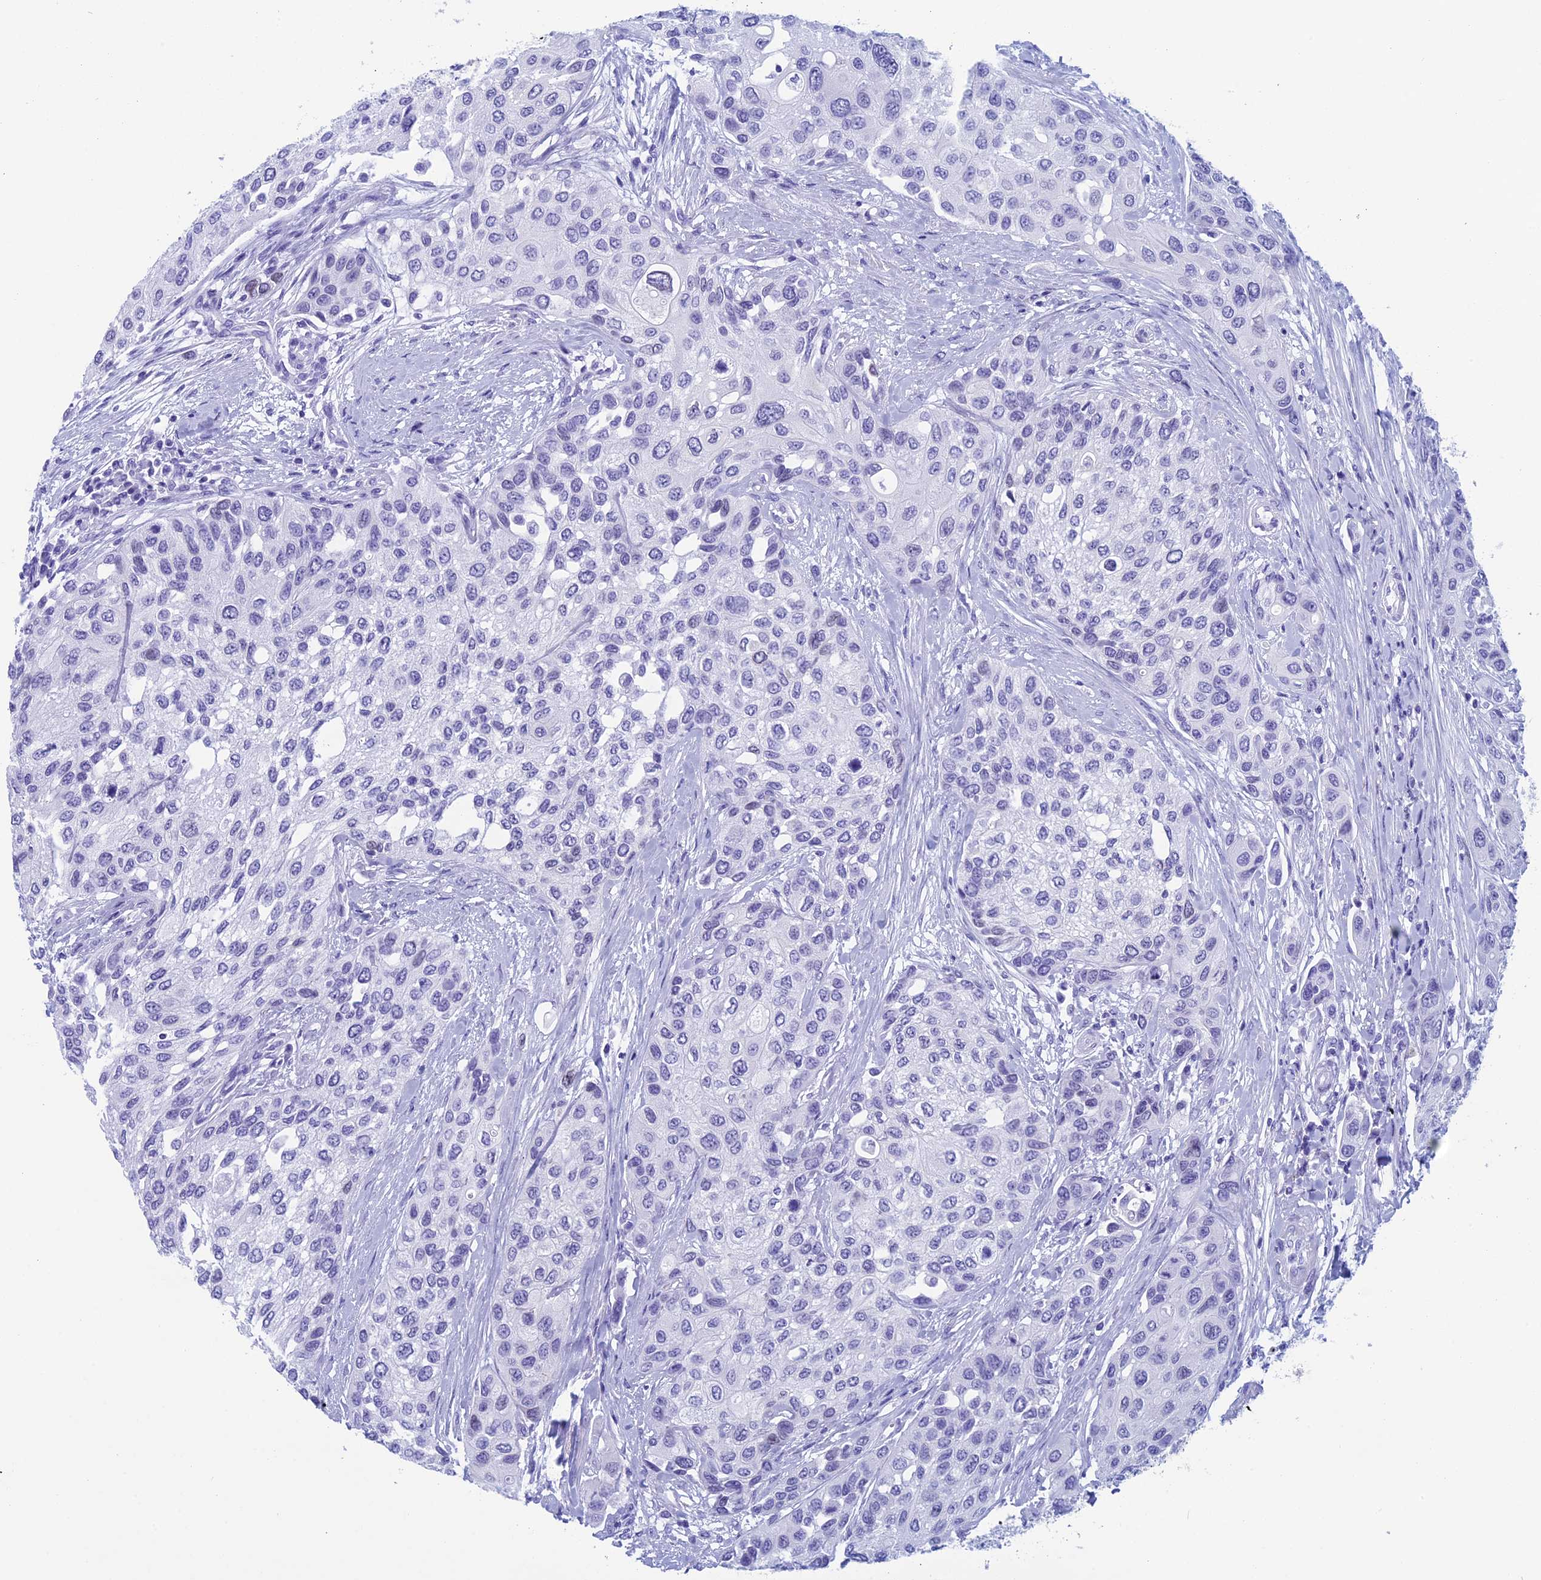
{"staining": {"intensity": "negative", "quantity": "none", "location": "none"}, "tissue": "urothelial cancer", "cell_type": "Tumor cells", "image_type": "cancer", "snomed": [{"axis": "morphology", "description": "Normal tissue, NOS"}, {"axis": "morphology", "description": "Urothelial carcinoma, High grade"}, {"axis": "topography", "description": "Vascular tissue"}, {"axis": "topography", "description": "Urinary bladder"}], "caption": "IHC of human urothelial cancer shows no expression in tumor cells. (DAB IHC with hematoxylin counter stain).", "gene": "FAM169A", "patient": {"sex": "female", "age": 56}}